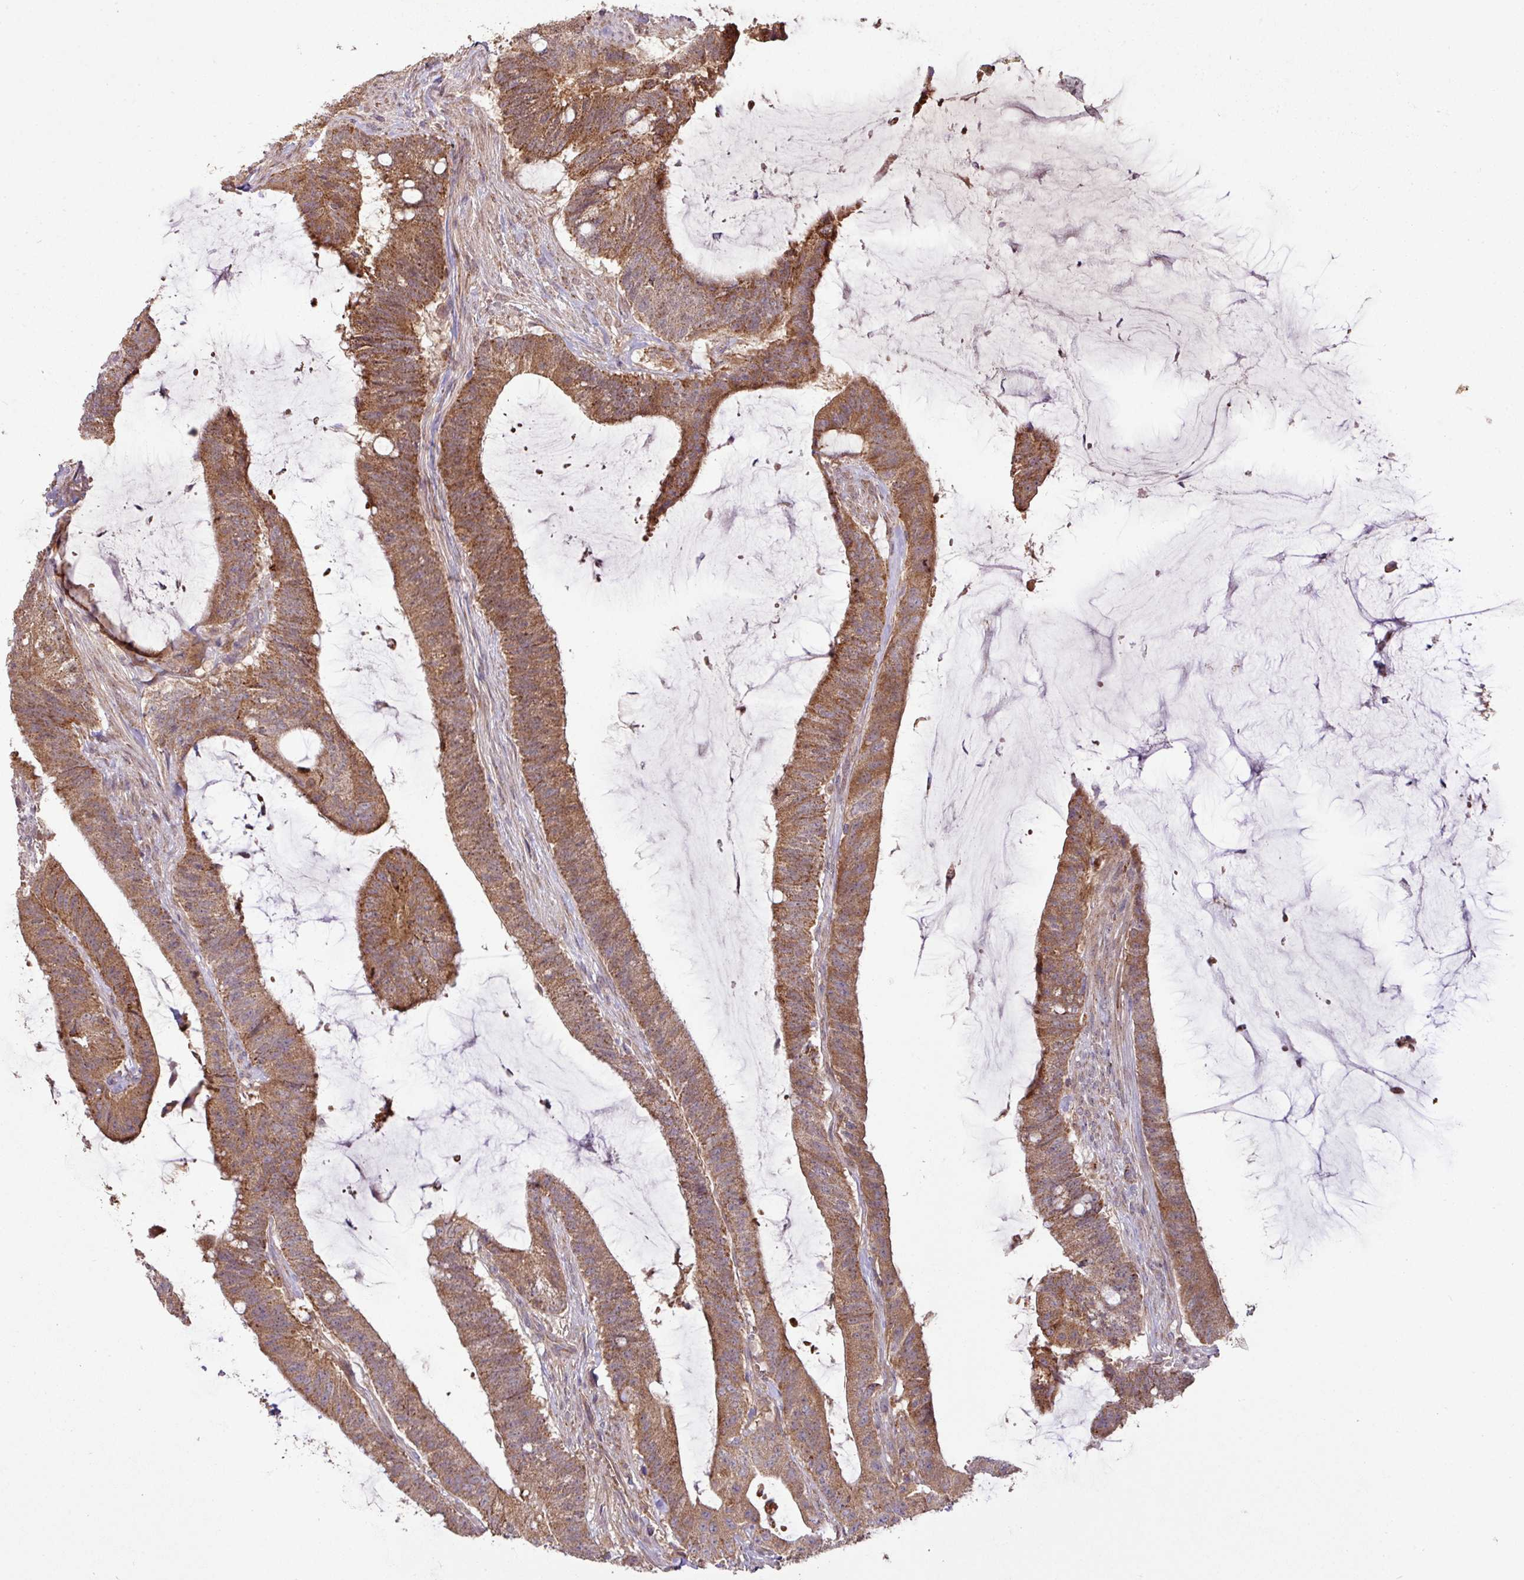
{"staining": {"intensity": "moderate", "quantity": ">75%", "location": "cytoplasmic/membranous"}, "tissue": "colorectal cancer", "cell_type": "Tumor cells", "image_type": "cancer", "snomed": [{"axis": "morphology", "description": "Adenocarcinoma, NOS"}, {"axis": "topography", "description": "Colon"}], "caption": "Tumor cells show moderate cytoplasmic/membranous staining in about >75% of cells in adenocarcinoma (colorectal).", "gene": "YPEL3", "patient": {"sex": "female", "age": 43}}